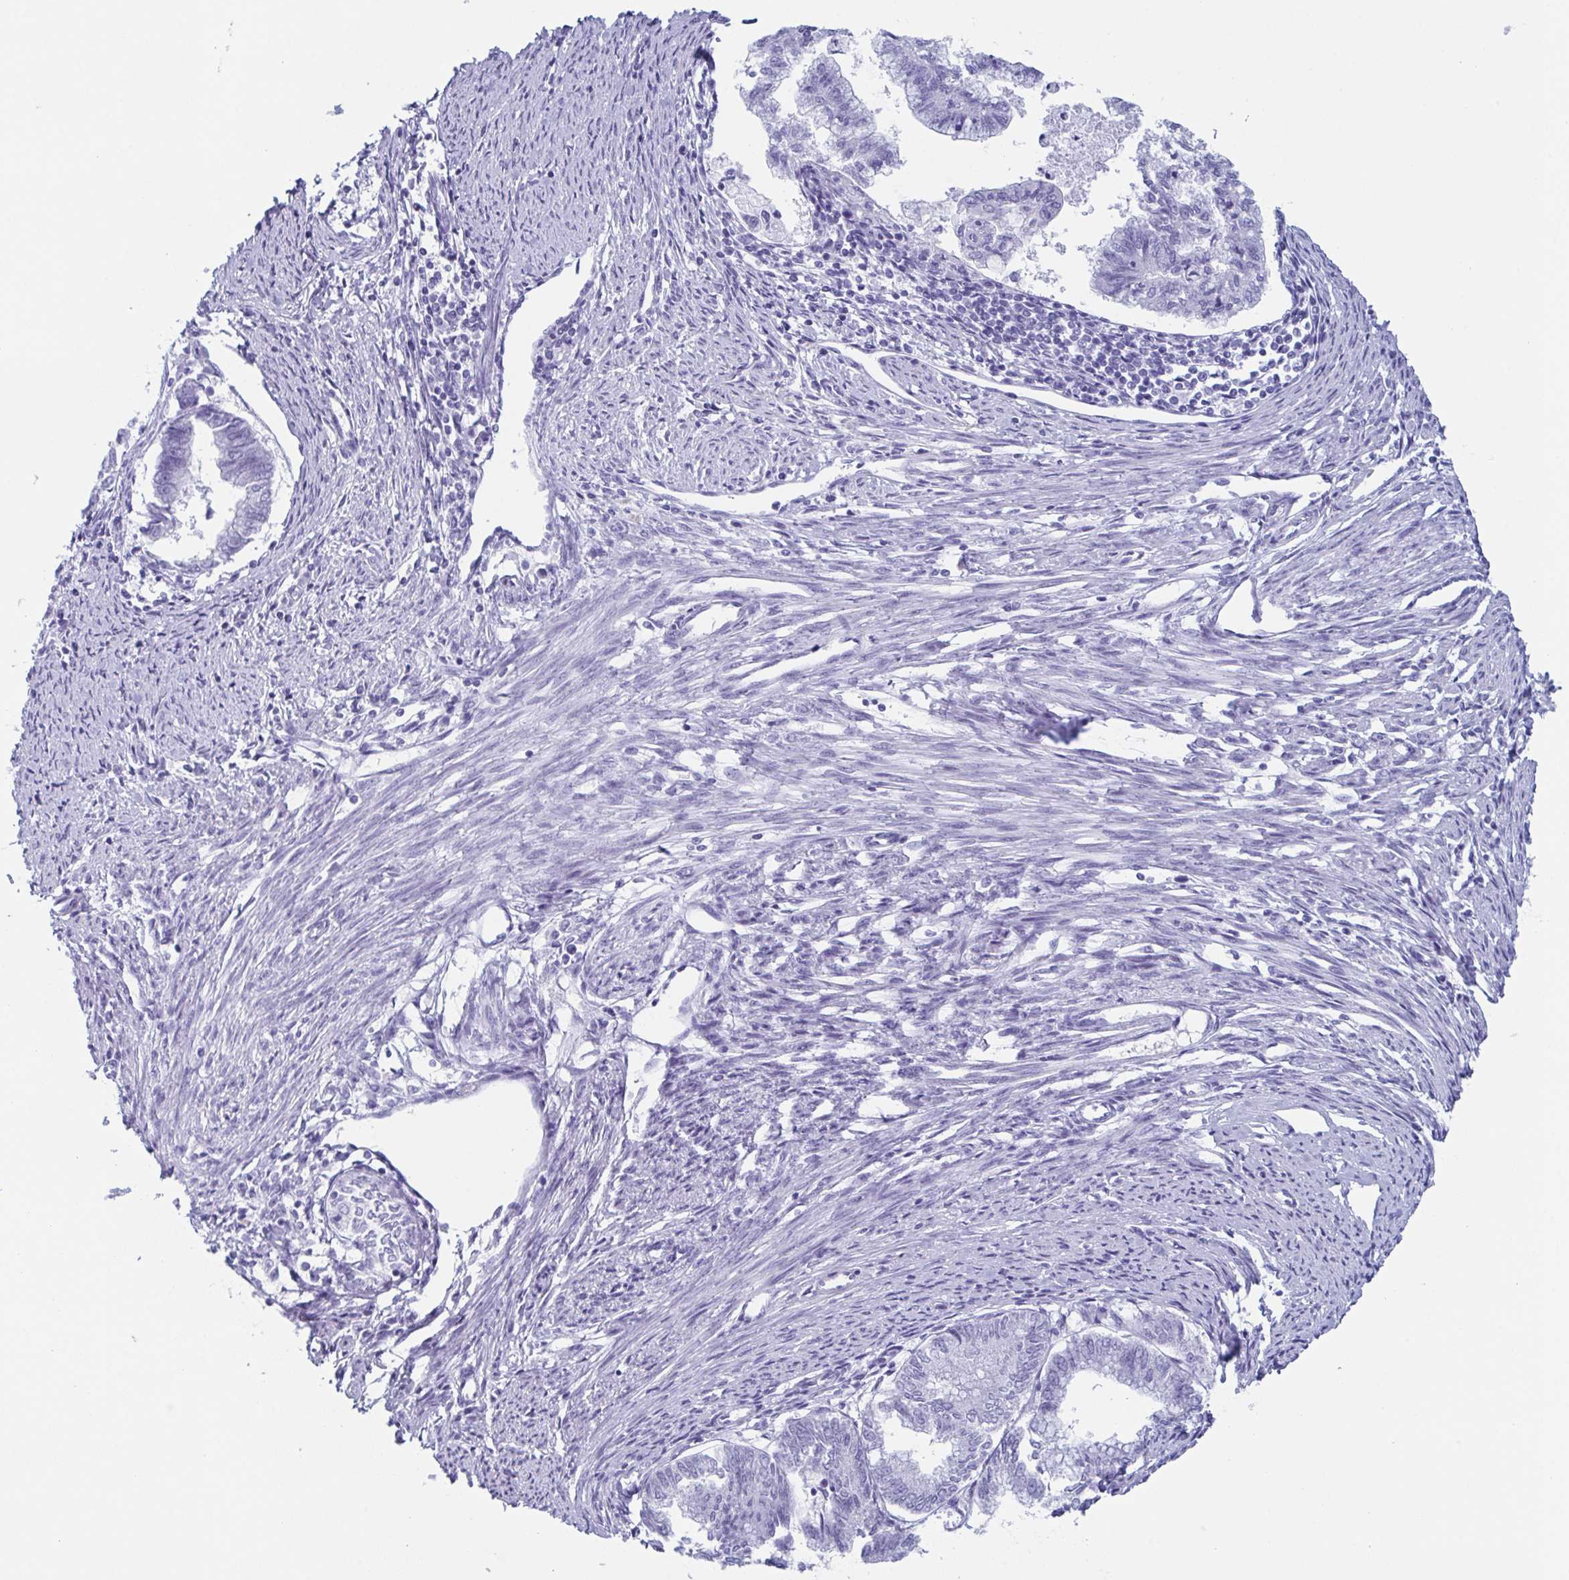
{"staining": {"intensity": "negative", "quantity": "none", "location": "none"}, "tissue": "endometrial cancer", "cell_type": "Tumor cells", "image_type": "cancer", "snomed": [{"axis": "morphology", "description": "Adenocarcinoma, NOS"}, {"axis": "topography", "description": "Endometrium"}], "caption": "Micrograph shows no significant protein positivity in tumor cells of adenocarcinoma (endometrial). (Brightfield microscopy of DAB immunohistochemistry (IHC) at high magnification).", "gene": "LYRM2", "patient": {"sex": "female", "age": 79}}